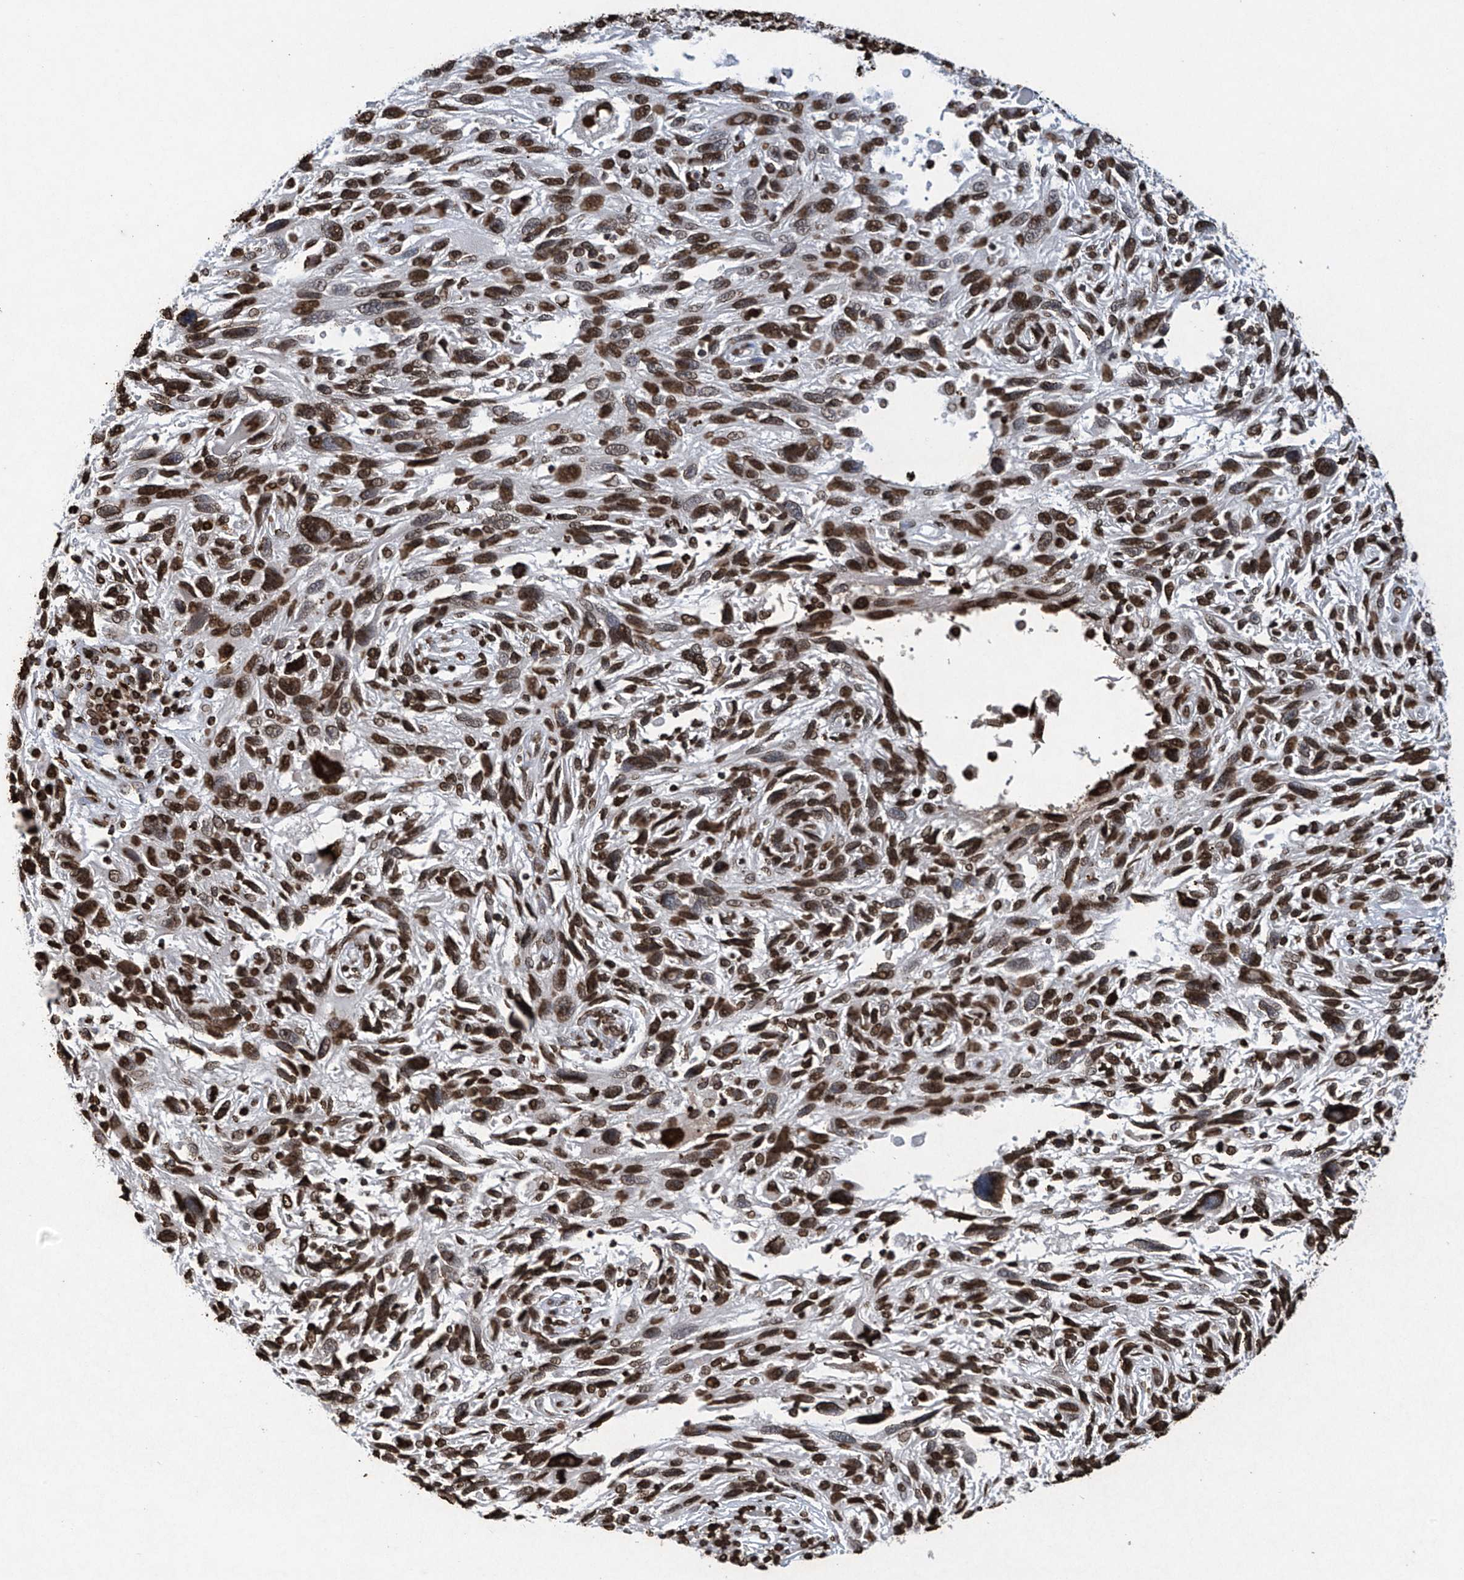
{"staining": {"intensity": "strong", "quantity": ">75%", "location": "nuclear"}, "tissue": "melanoma", "cell_type": "Tumor cells", "image_type": "cancer", "snomed": [{"axis": "morphology", "description": "Malignant melanoma, NOS"}, {"axis": "topography", "description": "Skin"}], "caption": "Immunohistochemistry image of human melanoma stained for a protein (brown), which shows high levels of strong nuclear staining in about >75% of tumor cells.", "gene": "H3-3A", "patient": {"sex": "male", "age": 53}}